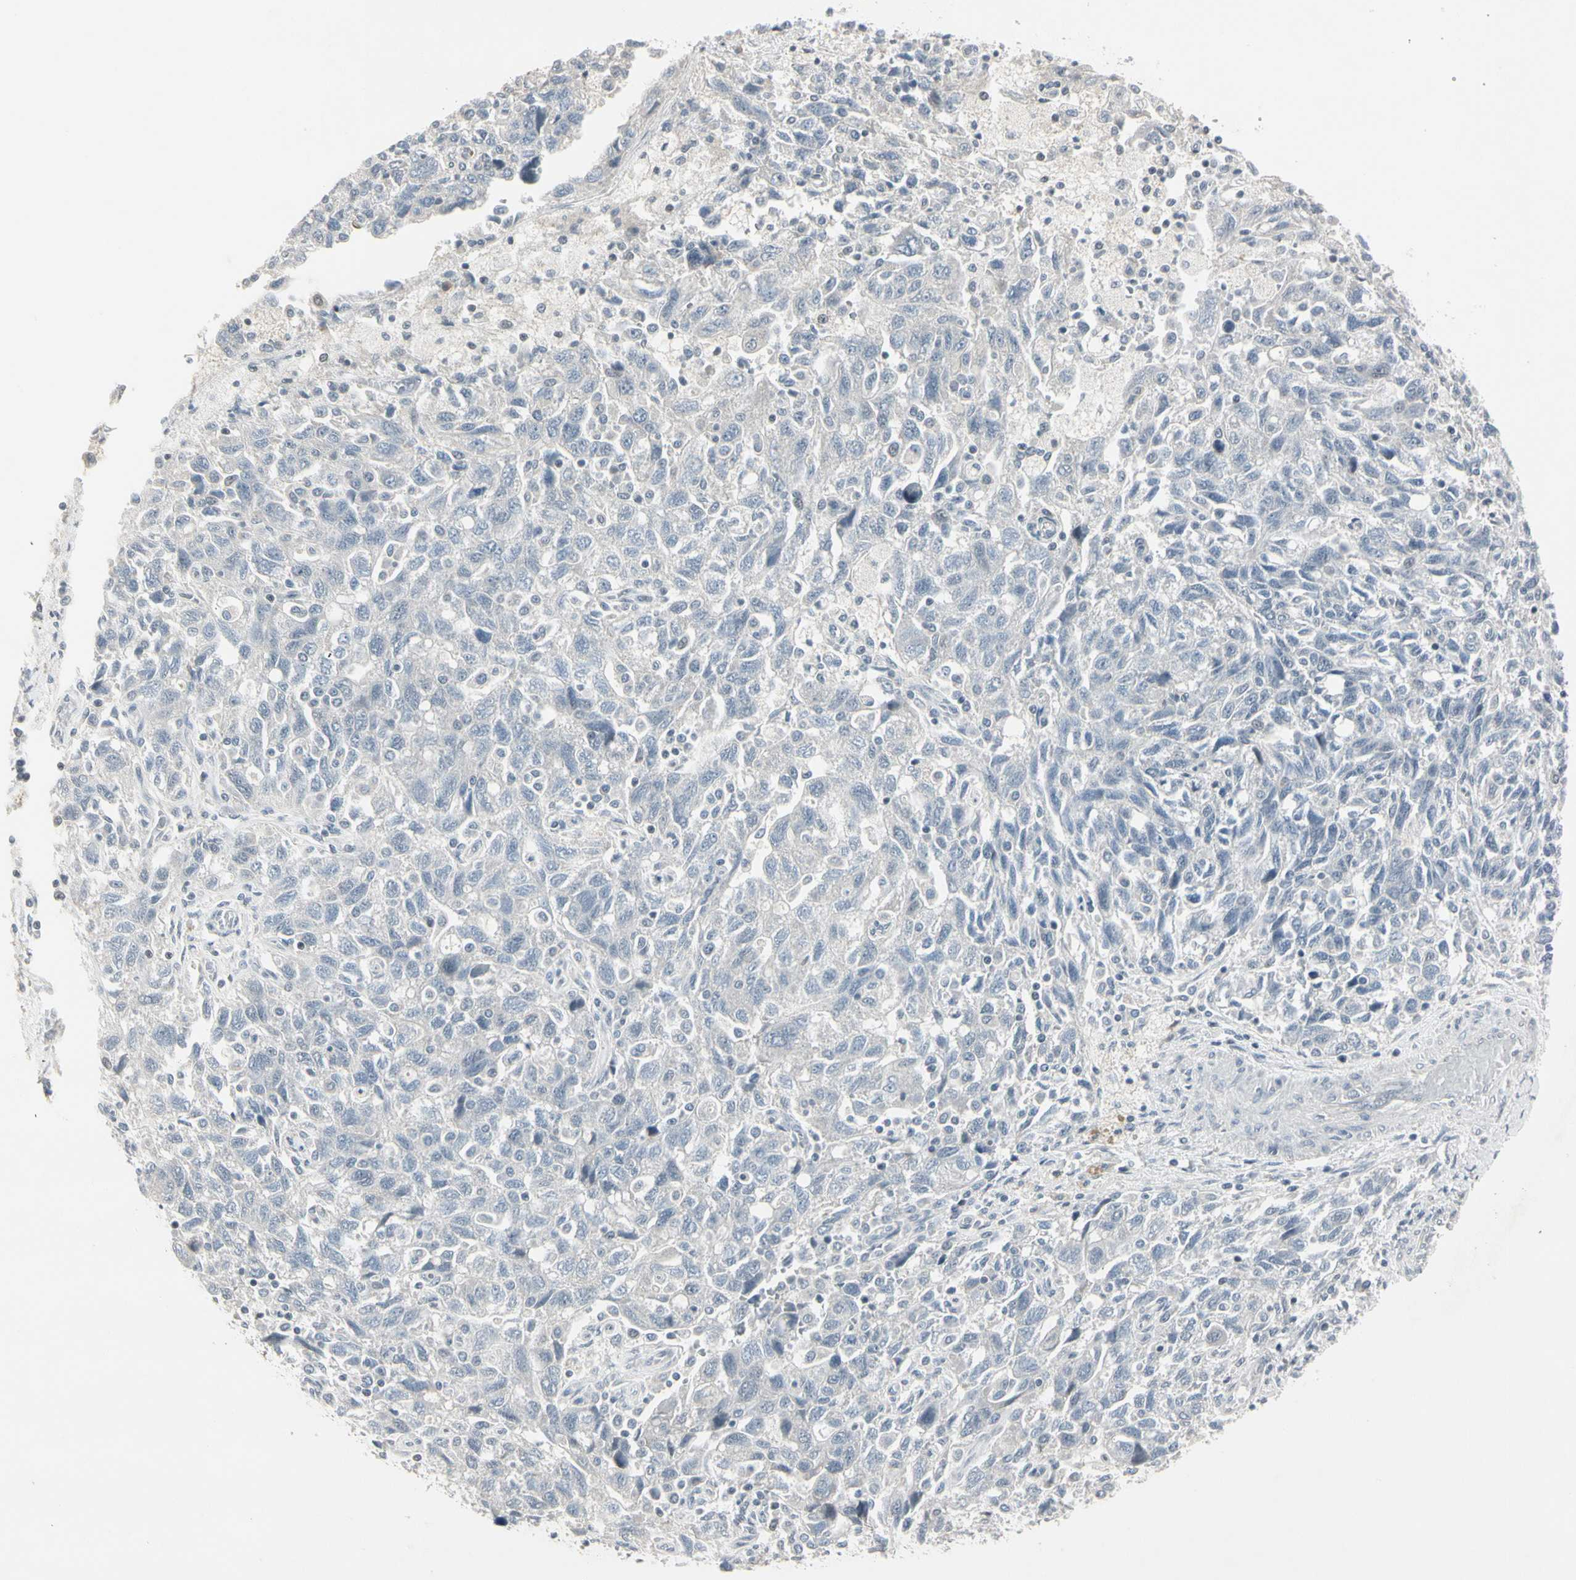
{"staining": {"intensity": "negative", "quantity": "none", "location": "none"}, "tissue": "ovarian cancer", "cell_type": "Tumor cells", "image_type": "cancer", "snomed": [{"axis": "morphology", "description": "Carcinoma, NOS"}, {"axis": "morphology", "description": "Cystadenocarcinoma, serous, NOS"}, {"axis": "topography", "description": "Ovary"}], "caption": "Human ovarian serous cystadenocarcinoma stained for a protein using immunohistochemistry displays no expression in tumor cells.", "gene": "DMPK", "patient": {"sex": "female", "age": 69}}